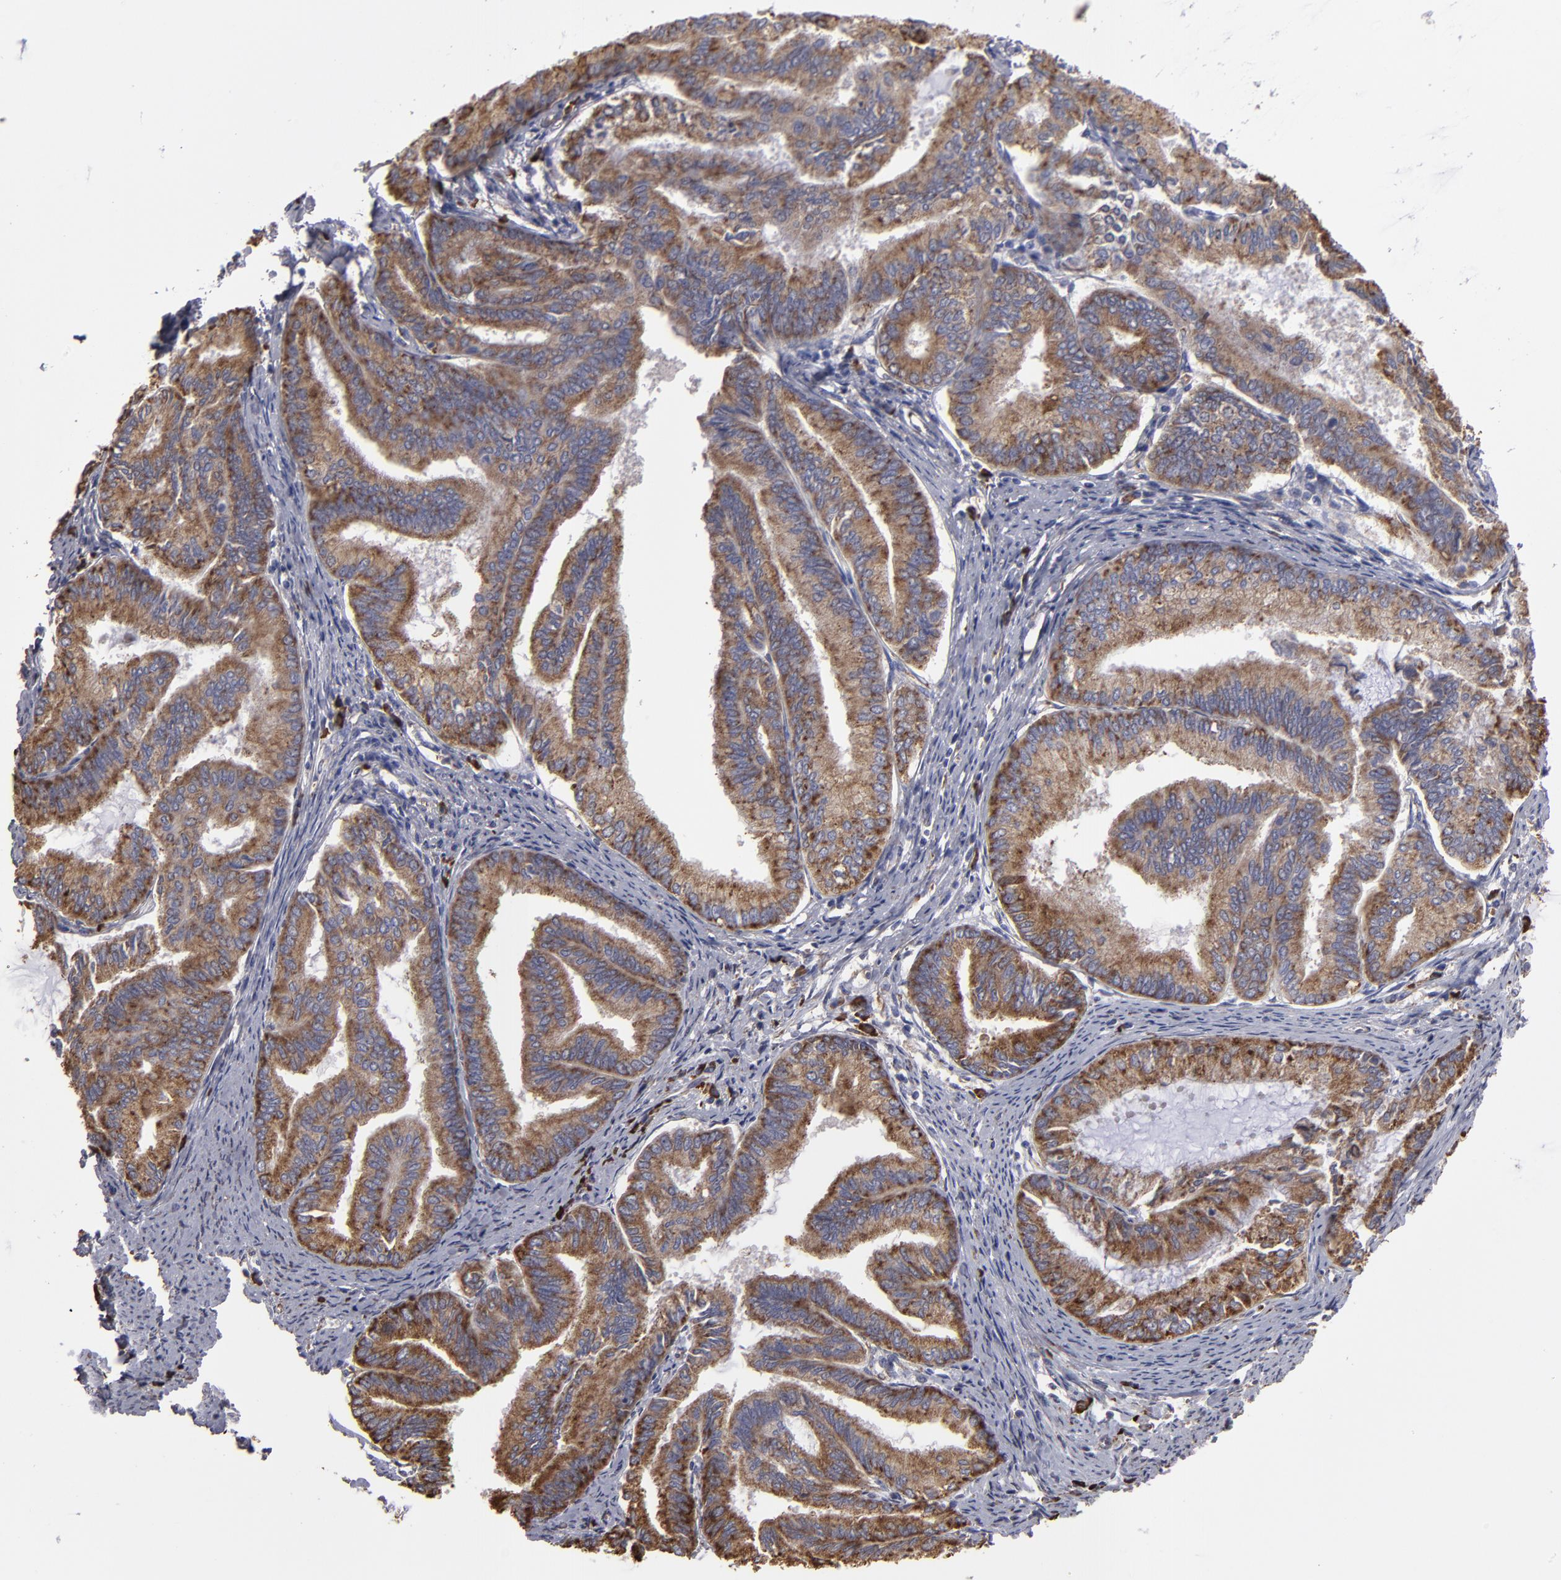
{"staining": {"intensity": "moderate", "quantity": ">75%", "location": "cytoplasmic/membranous"}, "tissue": "endometrial cancer", "cell_type": "Tumor cells", "image_type": "cancer", "snomed": [{"axis": "morphology", "description": "Adenocarcinoma, NOS"}, {"axis": "topography", "description": "Endometrium"}], "caption": "Endometrial cancer stained with a brown dye demonstrates moderate cytoplasmic/membranous positive staining in approximately >75% of tumor cells.", "gene": "SND1", "patient": {"sex": "female", "age": 86}}